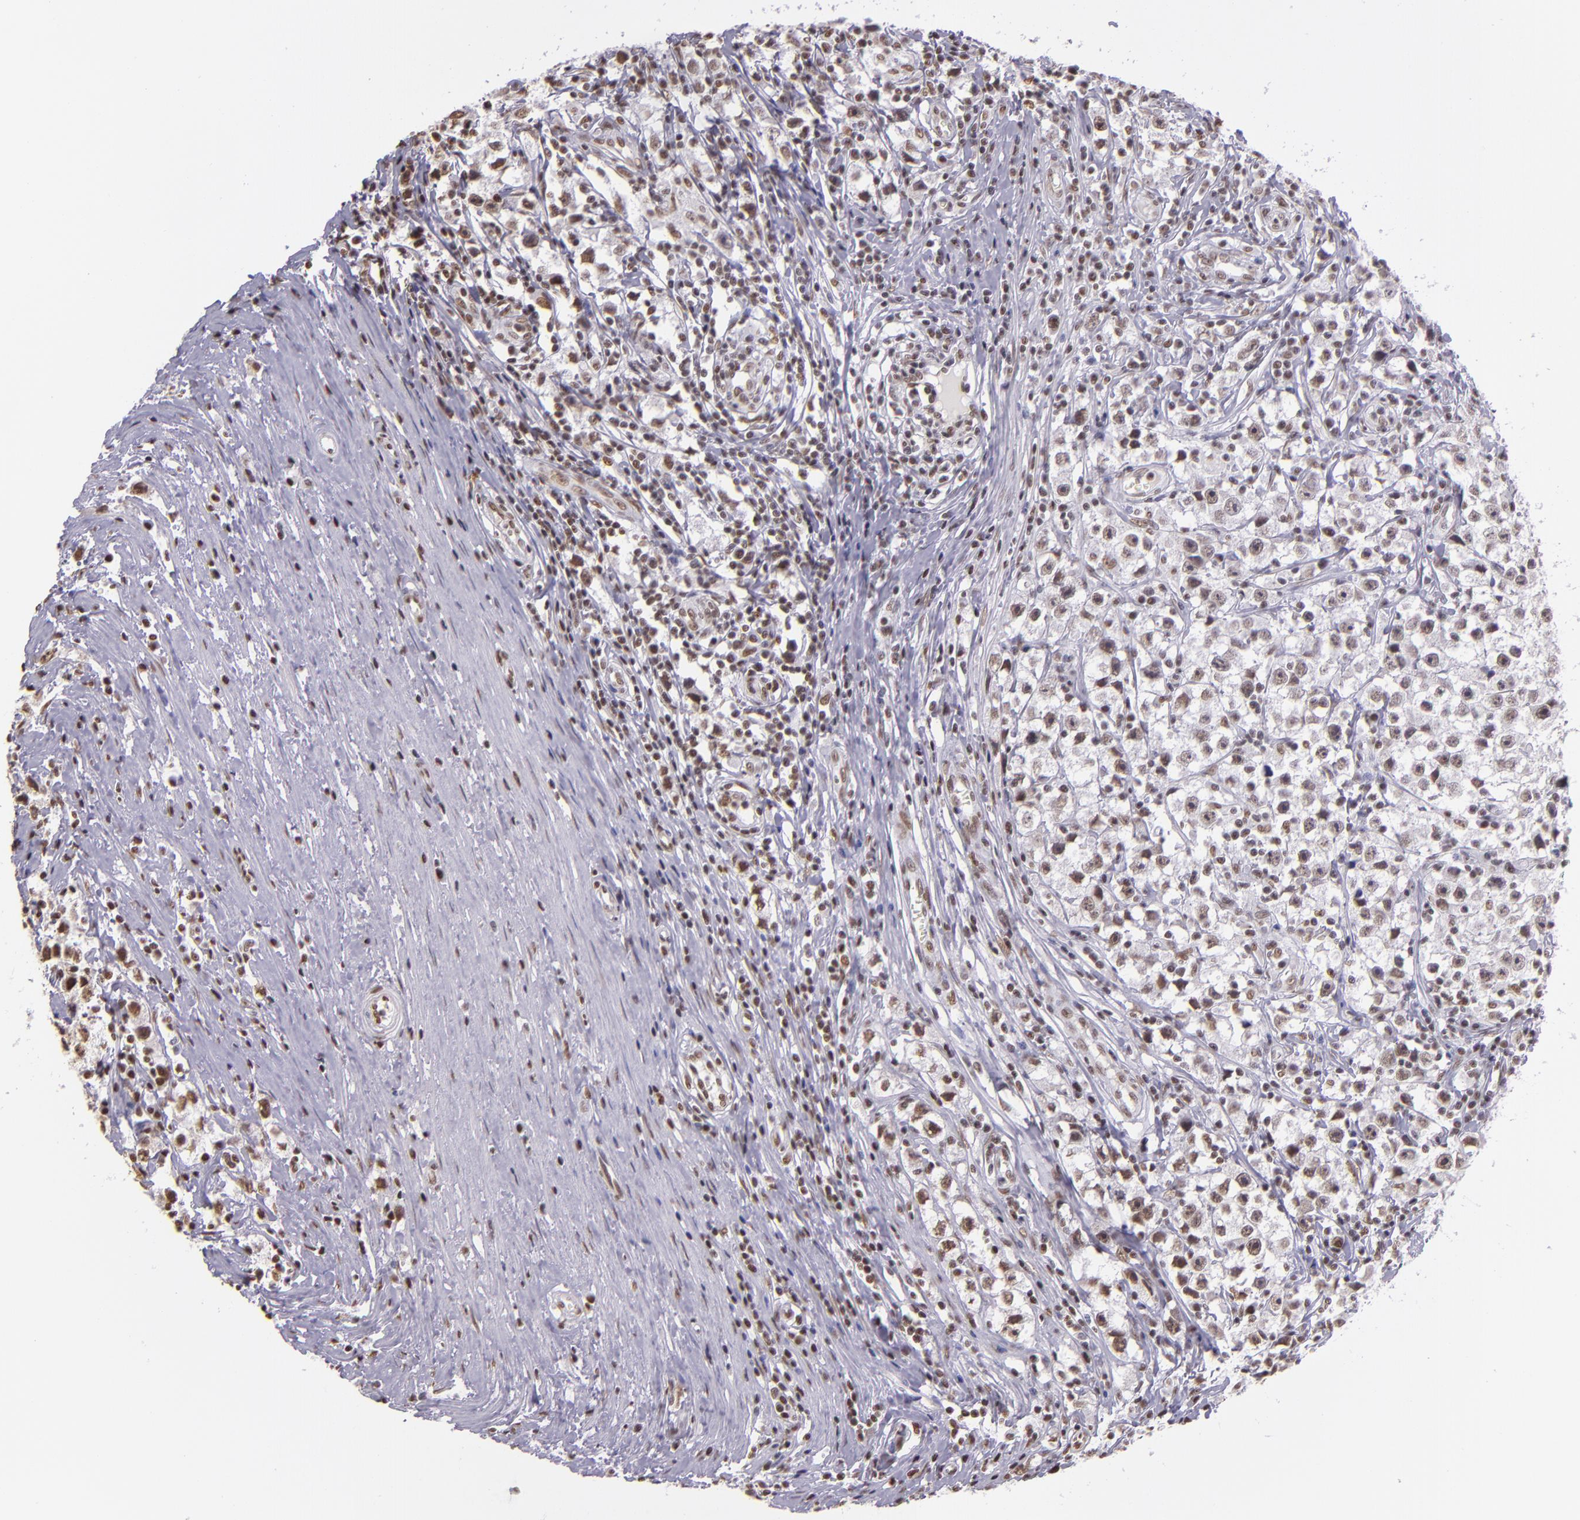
{"staining": {"intensity": "weak", "quantity": "<25%", "location": "nuclear"}, "tissue": "testis cancer", "cell_type": "Tumor cells", "image_type": "cancer", "snomed": [{"axis": "morphology", "description": "Seminoma, NOS"}, {"axis": "topography", "description": "Testis"}], "caption": "Immunohistochemistry of seminoma (testis) exhibits no positivity in tumor cells.", "gene": "USF1", "patient": {"sex": "male", "age": 35}}